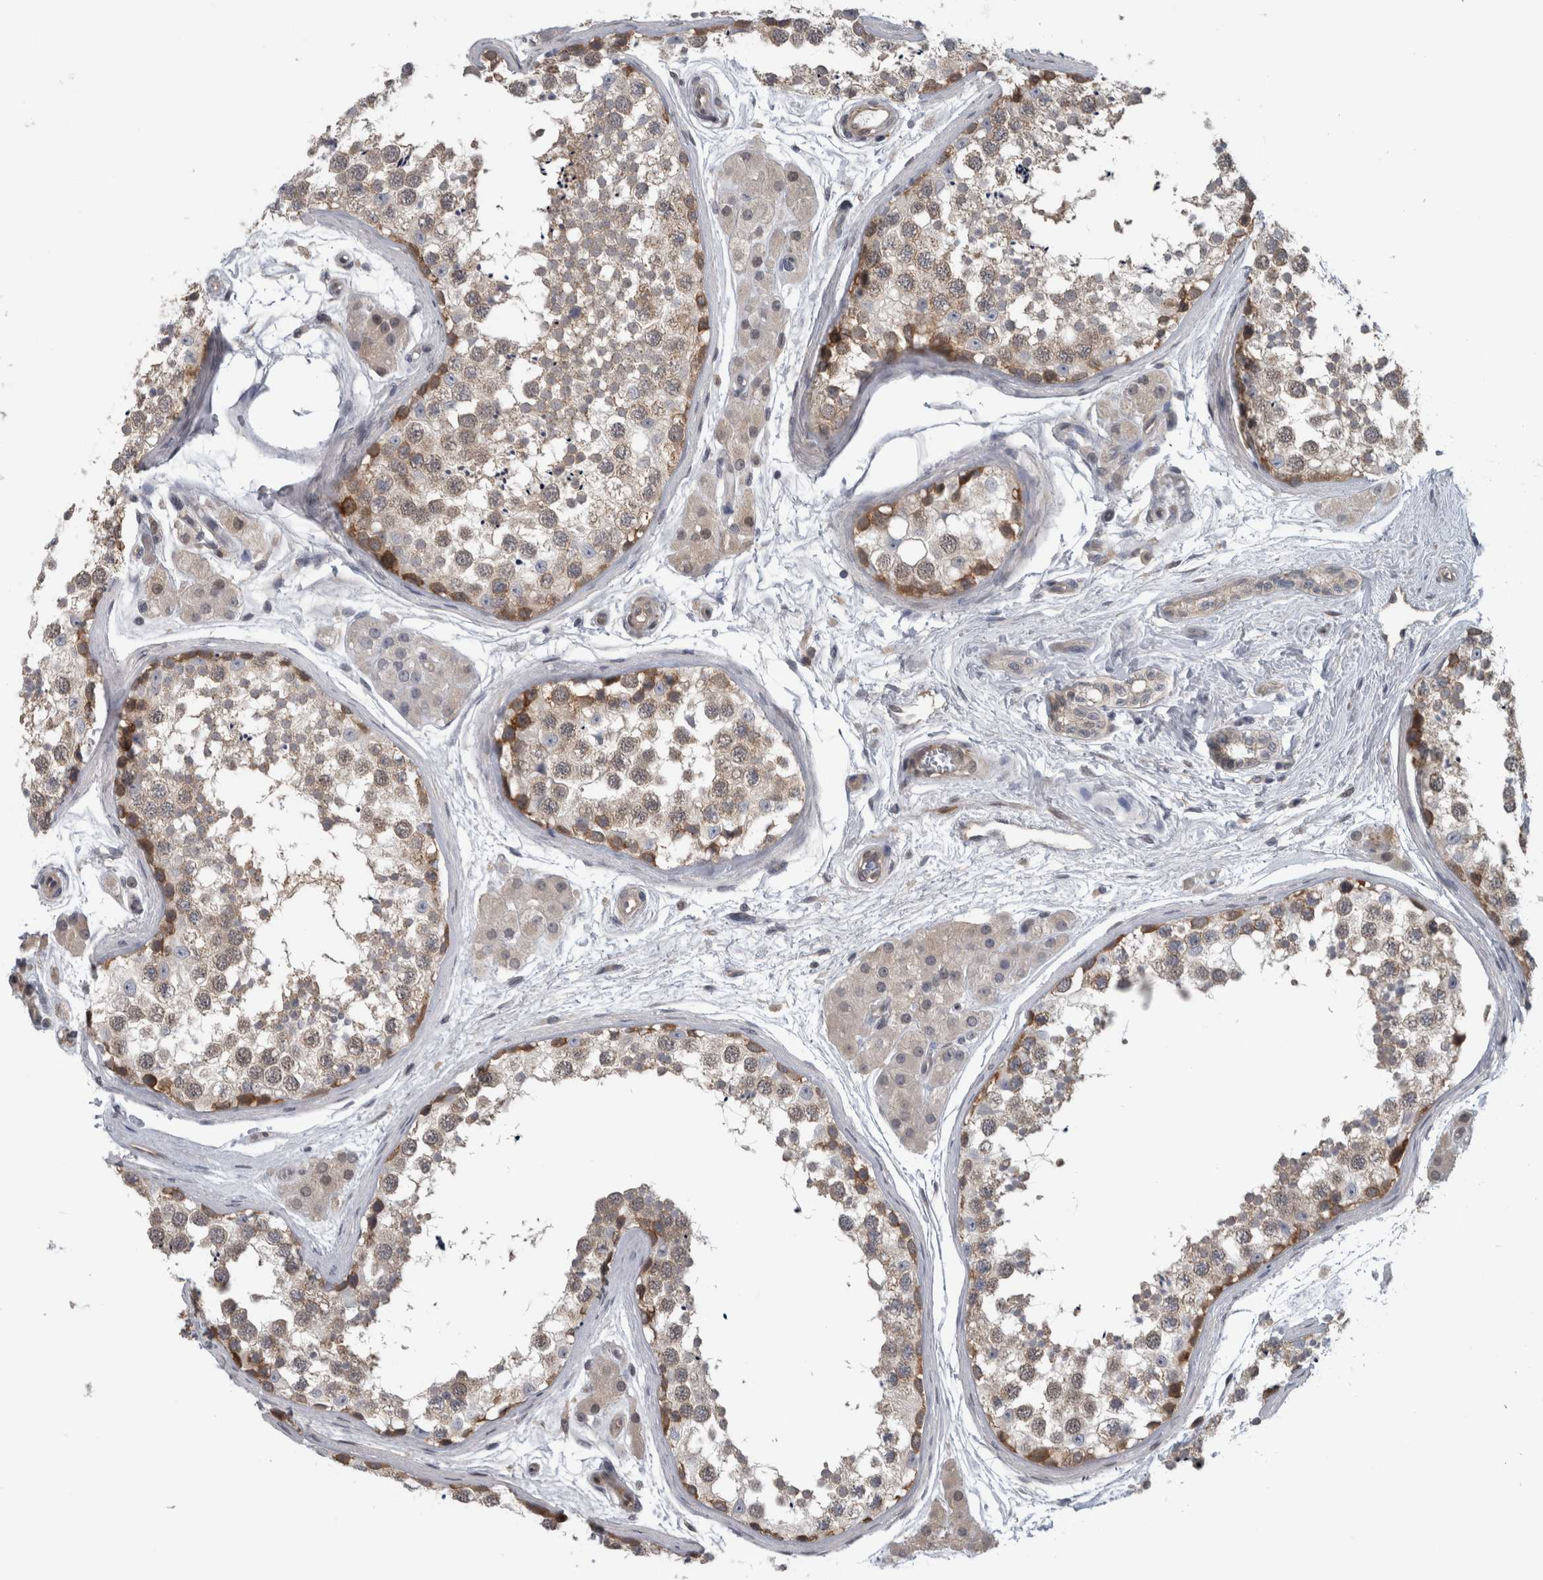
{"staining": {"intensity": "moderate", "quantity": "<25%", "location": "cytoplasmic/membranous"}, "tissue": "testis", "cell_type": "Cells in seminiferous ducts", "image_type": "normal", "snomed": [{"axis": "morphology", "description": "Normal tissue, NOS"}, {"axis": "topography", "description": "Testis"}], "caption": "Approximately <25% of cells in seminiferous ducts in benign human testis show moderate cytoplasmic/membranous protein staining as visualized by brown immunohistochemical staining.", "gene": "NAPRT", "patient": {"sex": "male", "age": 56}}